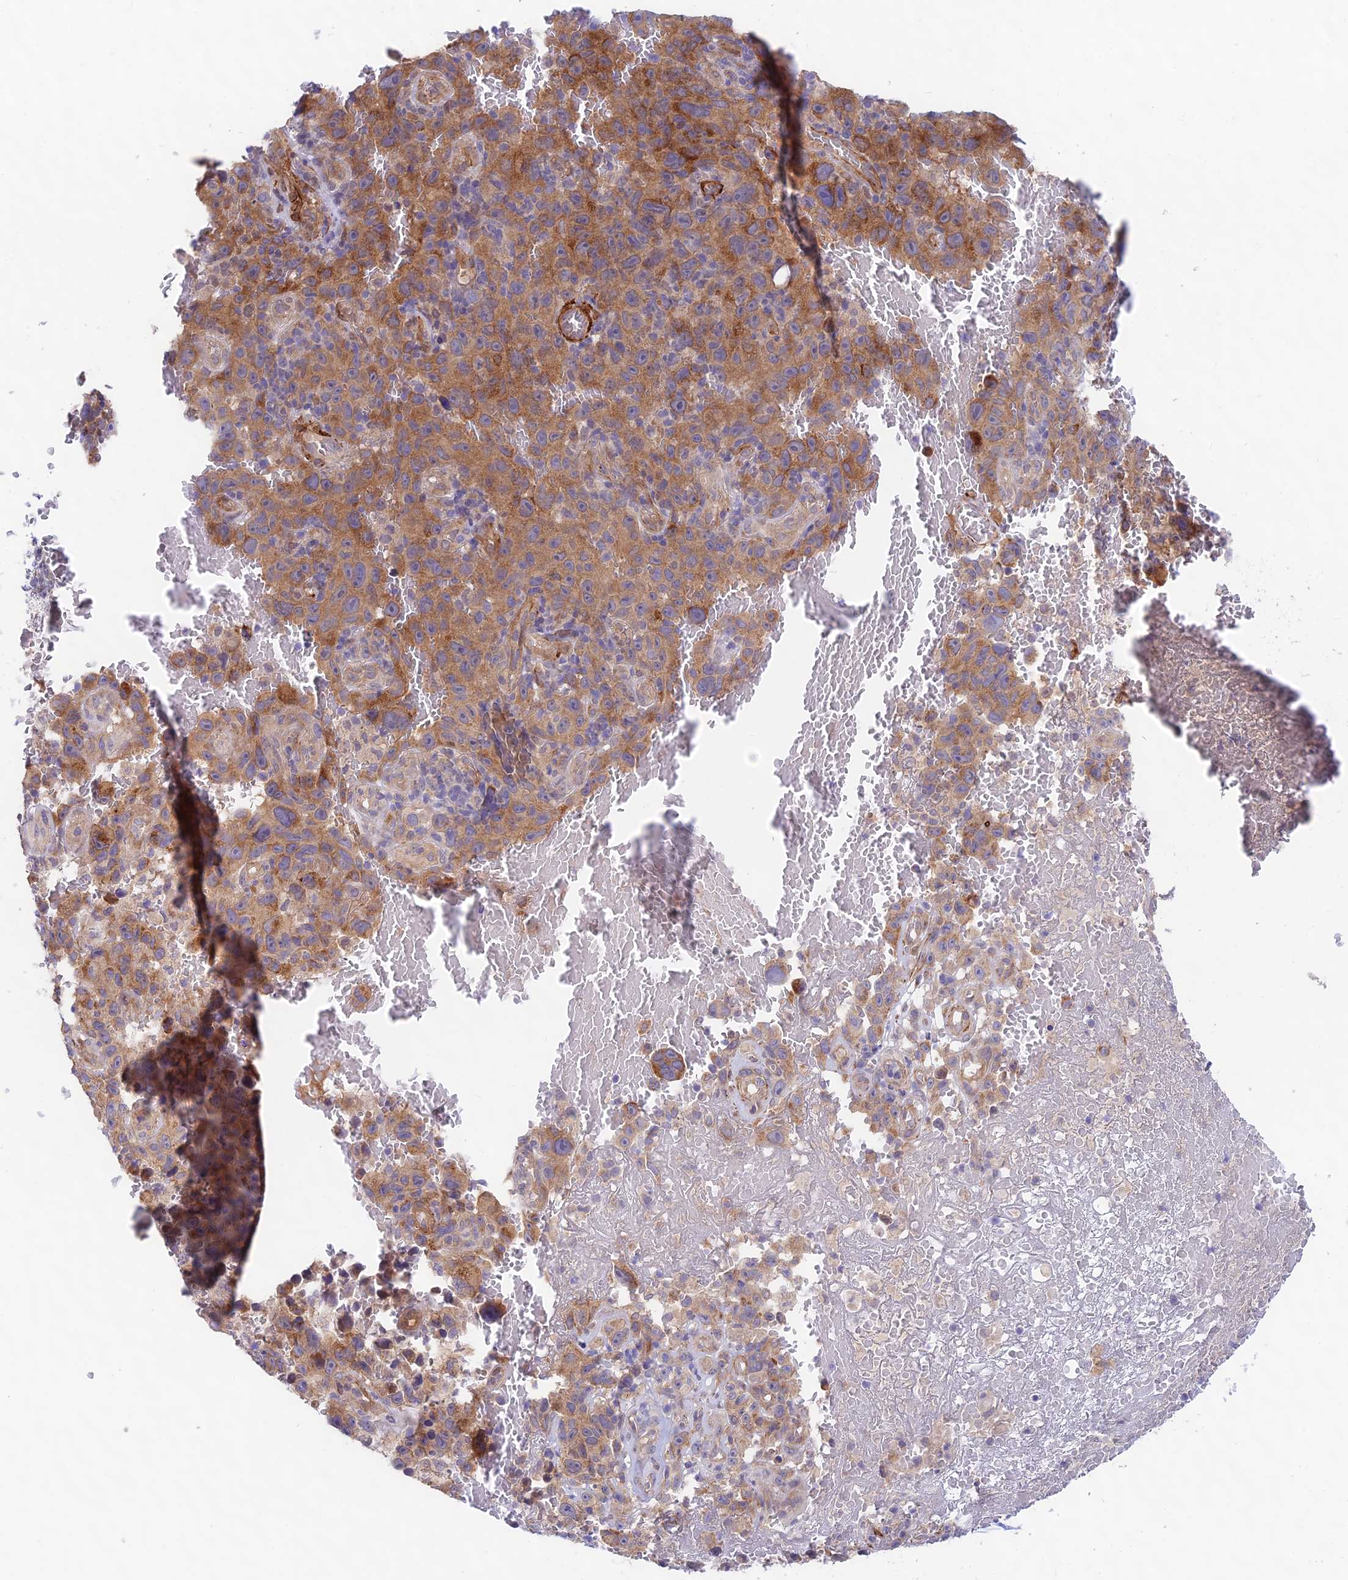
{"staining": {"intensity": "moderate", "quantity": ">75%", "location": "cytoplasmic/membranous"}, "tissue": "melanoma", "cell_type": "Tumor cells", "image_type": "cancer", "snomed": [{"axis": "morphology", "description": "Malignant melanoma, NOS"}, {"axis": "topography", "description": "Skin"}], "caption": "Malignant melanoma stained with immunohistochemistry (IHC) exhibits moderate cytoplasmic/membranous staining in about >75% of tumor cells.", "gene": "ANKRD50", "patient": {"sex": "female", "age": 82}}